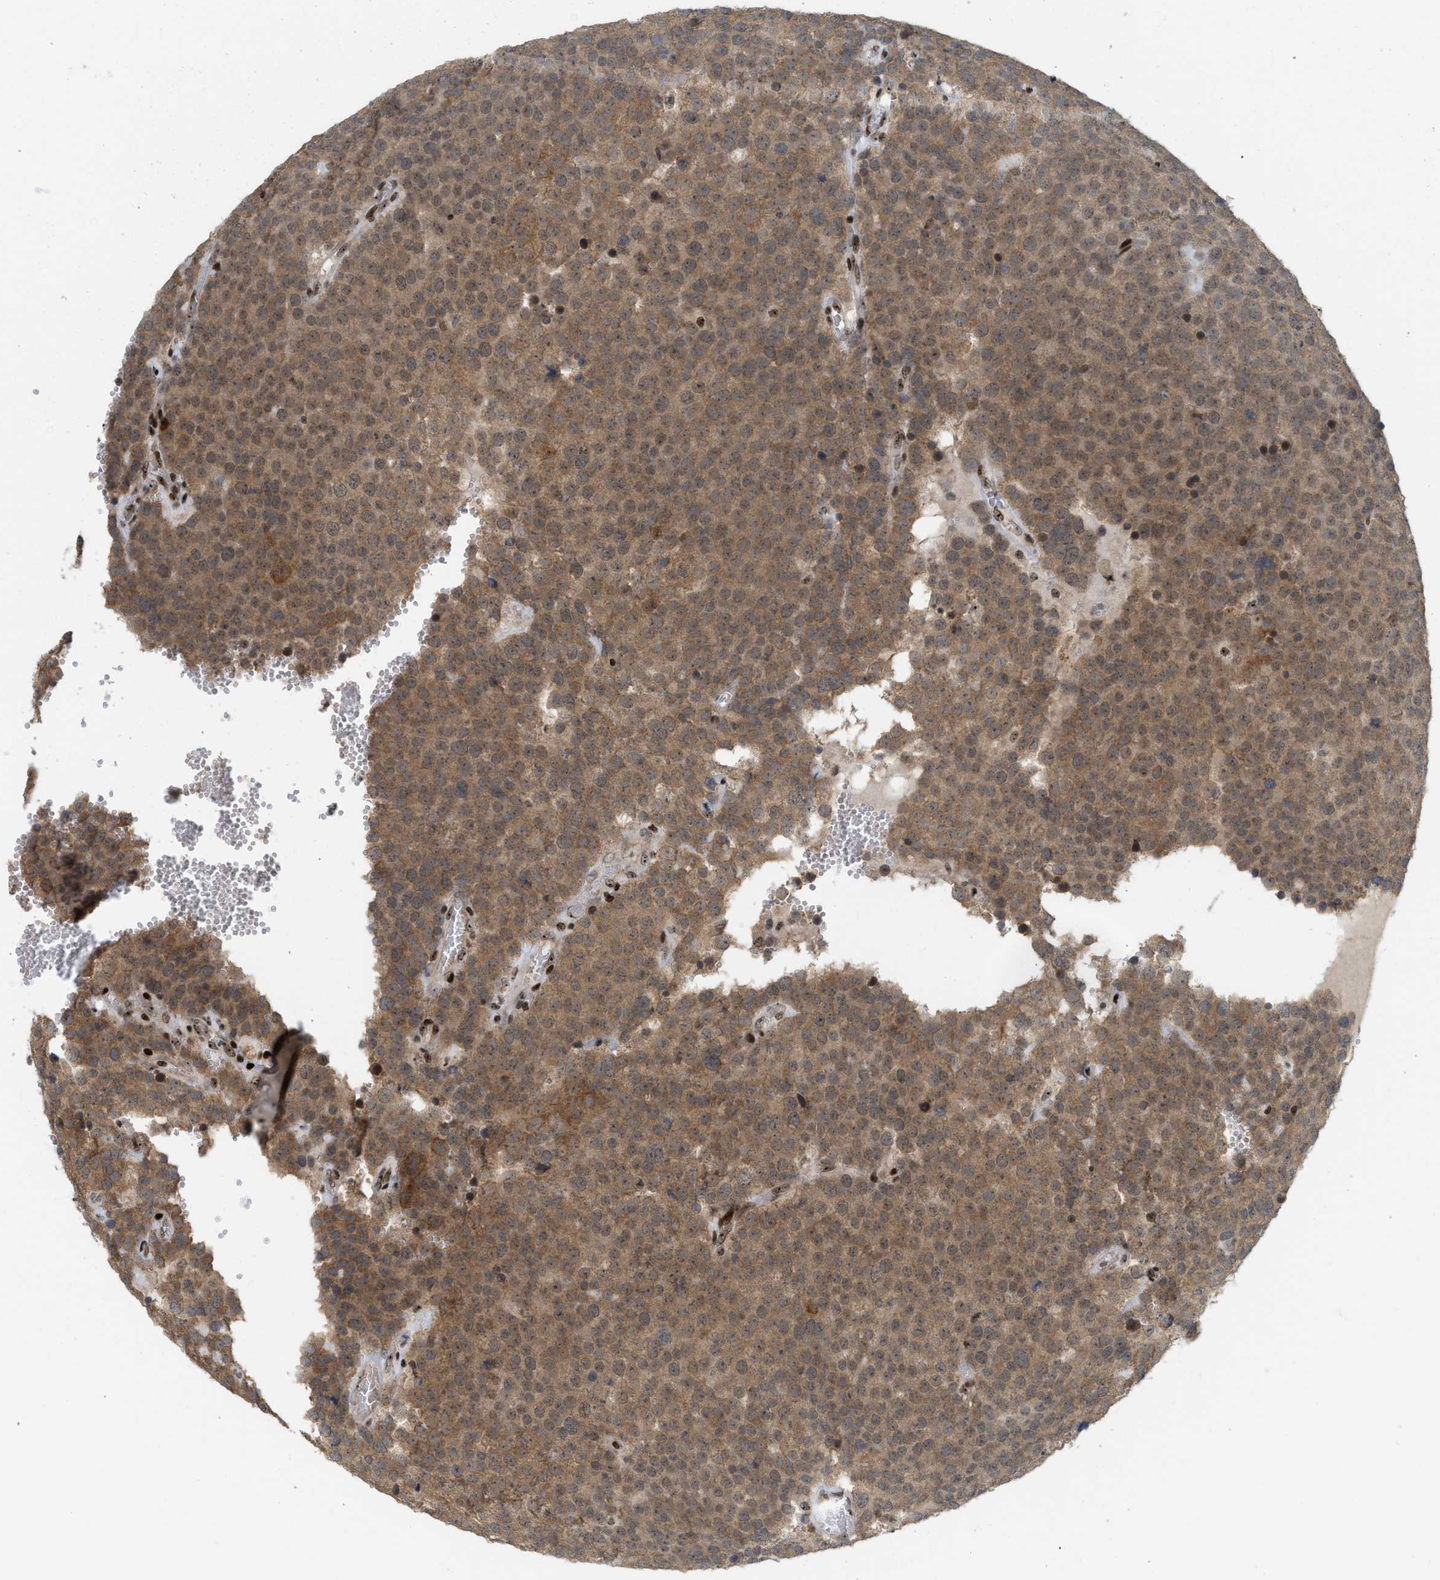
{"staining": {"intensity": "moderate", "quantity": ">75%", "location": "cytoplasmic/membranous"}, "tissue": "testis cancer", "cell_type": "Tumor cells", "image_type": "cancer", "snomed": [{"axis": "morphology", "description": "Normal tissue, NOS"}, {"axis": "morphology", "description": "Seminoma, NOS"}, {"axis": "topography", "description": "Testis"}], "caption": "Testis cancer was stained to show a protein in brown. There is medium levels of moderate cytoplasmic/membranous positivity in about >75% of tumor cells.", "gene": "ZNF22", "patient": {"sex": "male", "age": 71}}